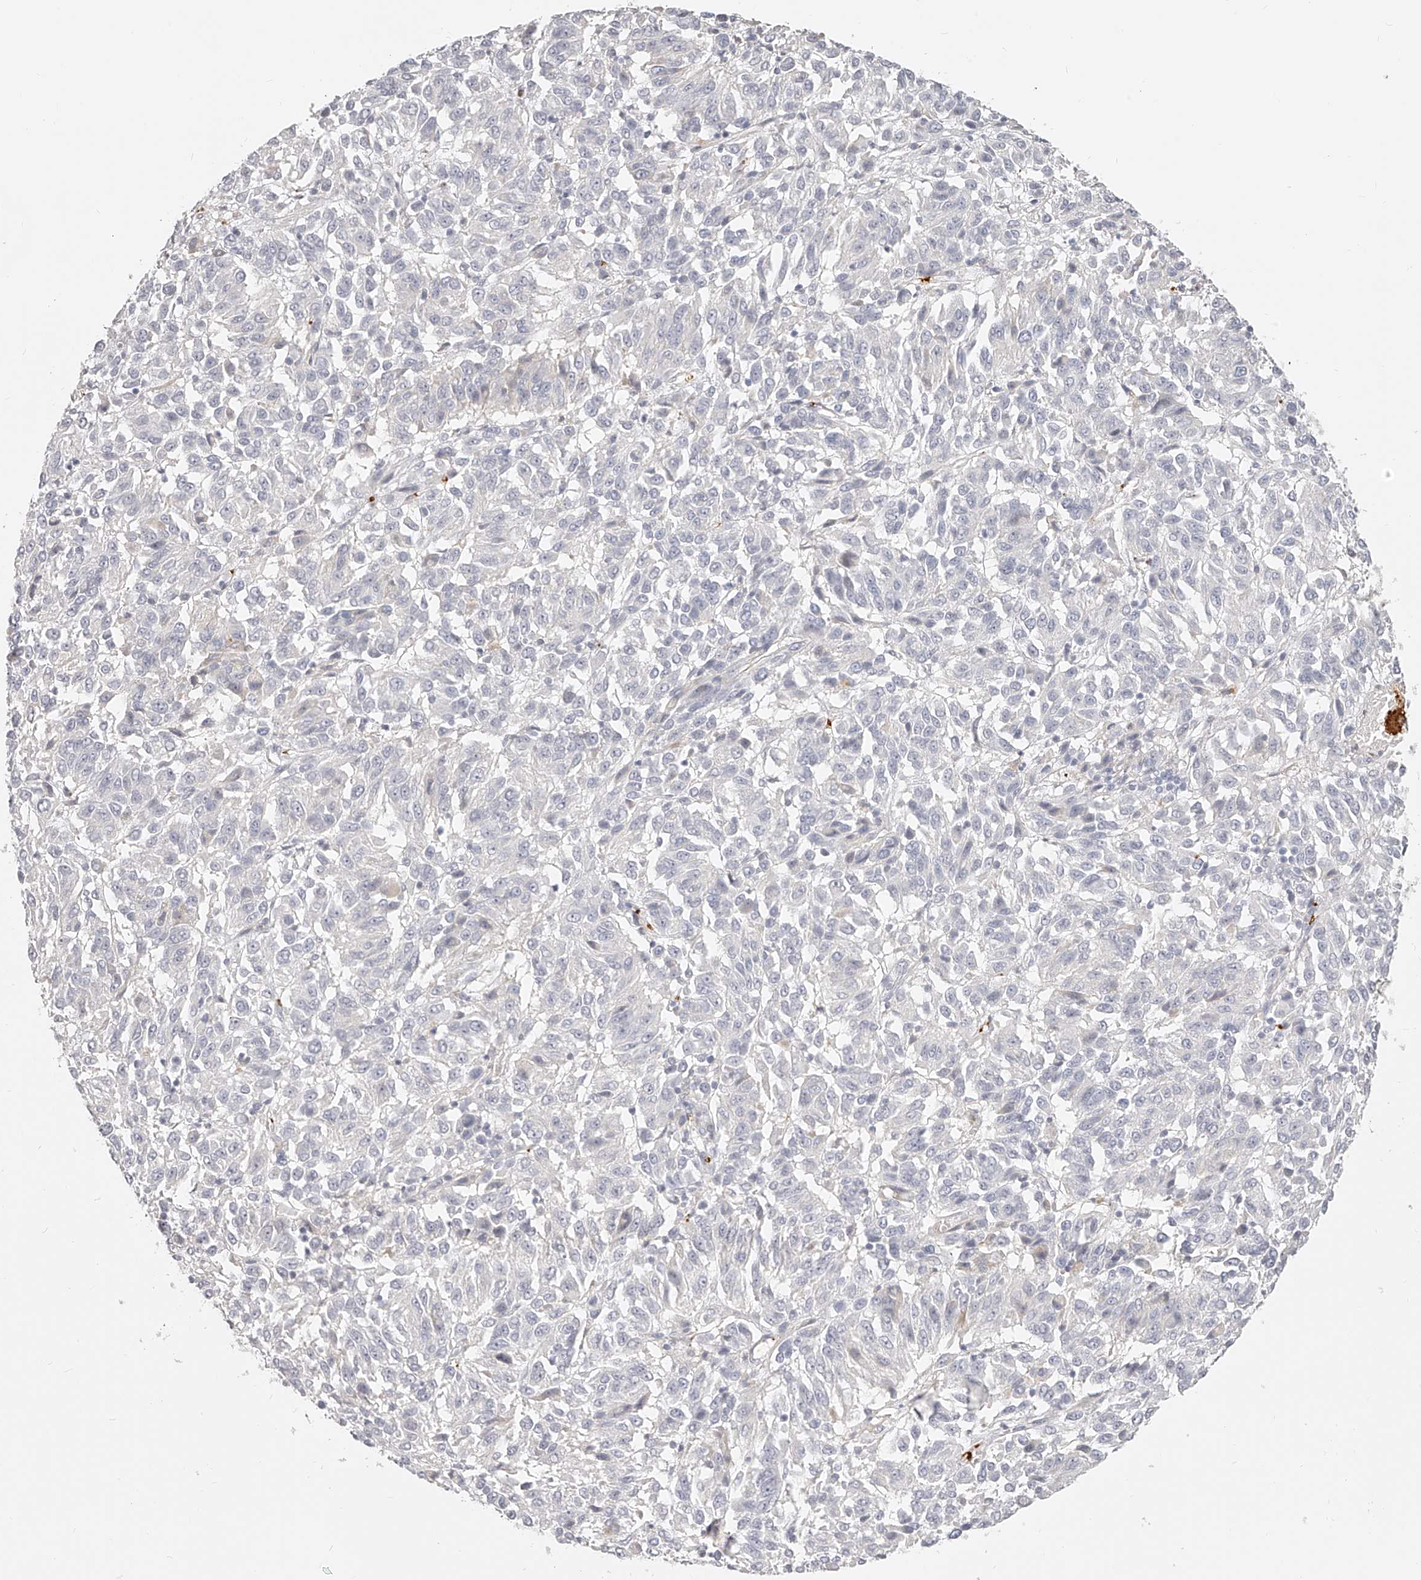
{"staining": {"intensity": "negative", "quantity": "none", "location": "none"}, "tissue": "melanoma", "cell_type": "Tumor cells", "image_type": "cancer", "snomed": [{"axis": "morphology", "description": "Malignant melanoma, NOS"}, {"axis": "topography", "description": "Skin"}], "caption": "Malignant melanoma stained for a protein using immunohistochemistry (IHC) reveals no staining tumor cells.", "gene": "ITGB3", "patient": {"sex": "female", "age": 82}}